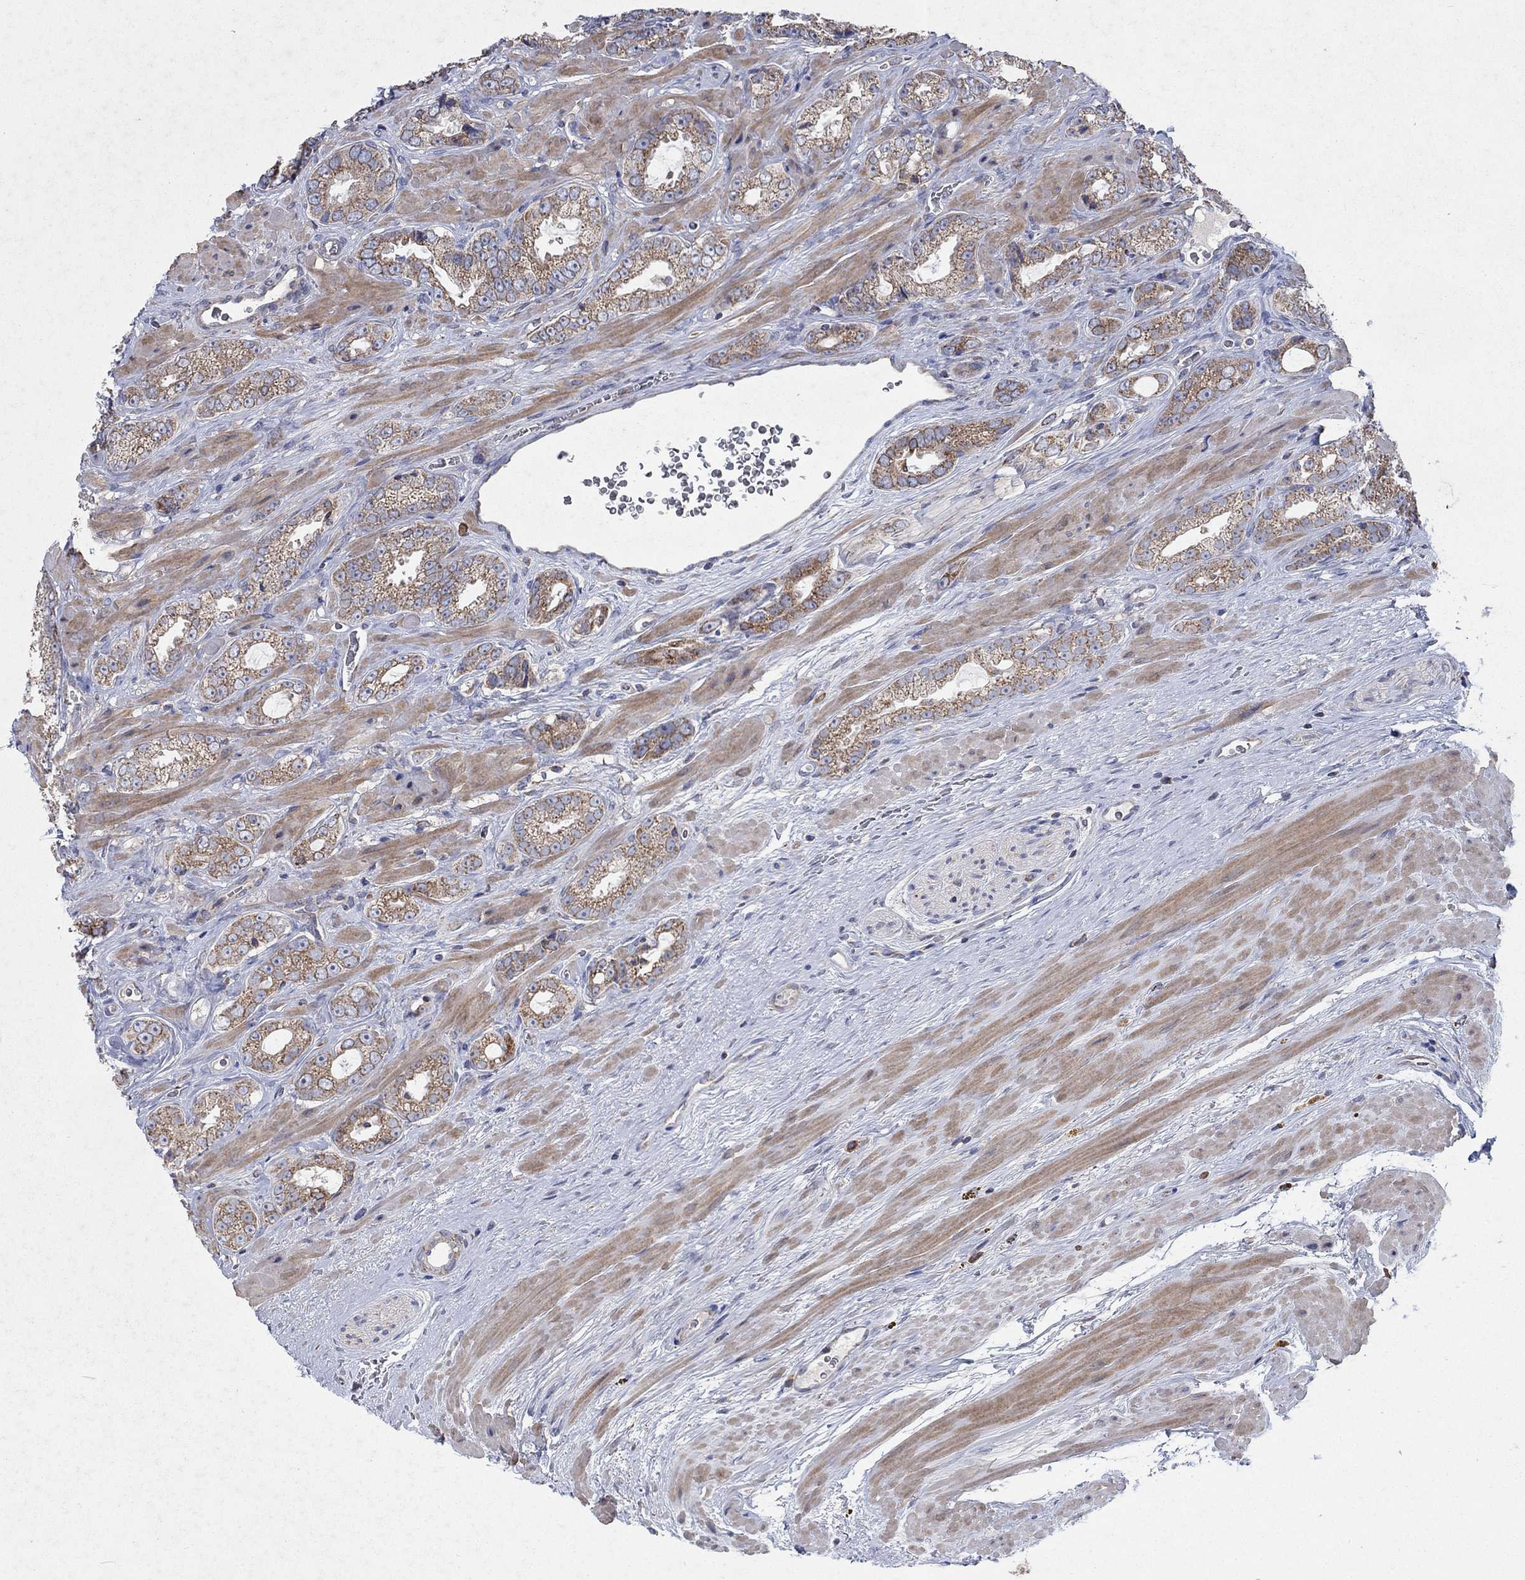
{"staining": {"intensity": "moderate", "quantity": ">75%", "location": "cytoplasmic/membranous"}, "tissue": "prostate cancer", "cell_type": "Tumor cells", "image_type": "cancer", "snomed": [{"axis": "morphology", "description": "Adenocarcinoma, NOS"}, {"axis": "topography", "description": "Prostate"}], "caption": "Tumor cells reveal medium levels of moderate cytoplasmic/membranous staining in approximately >75% of cells in human prostate cancer. The protein of interest is stained brown, and the nuclei are stained in blue (DAB (3,3'-diaminobenzidine) IHC with brightfield microscopy, high magnification).", "gene": "NCEH1", "patient": {"sex": "male", "age": 67}}